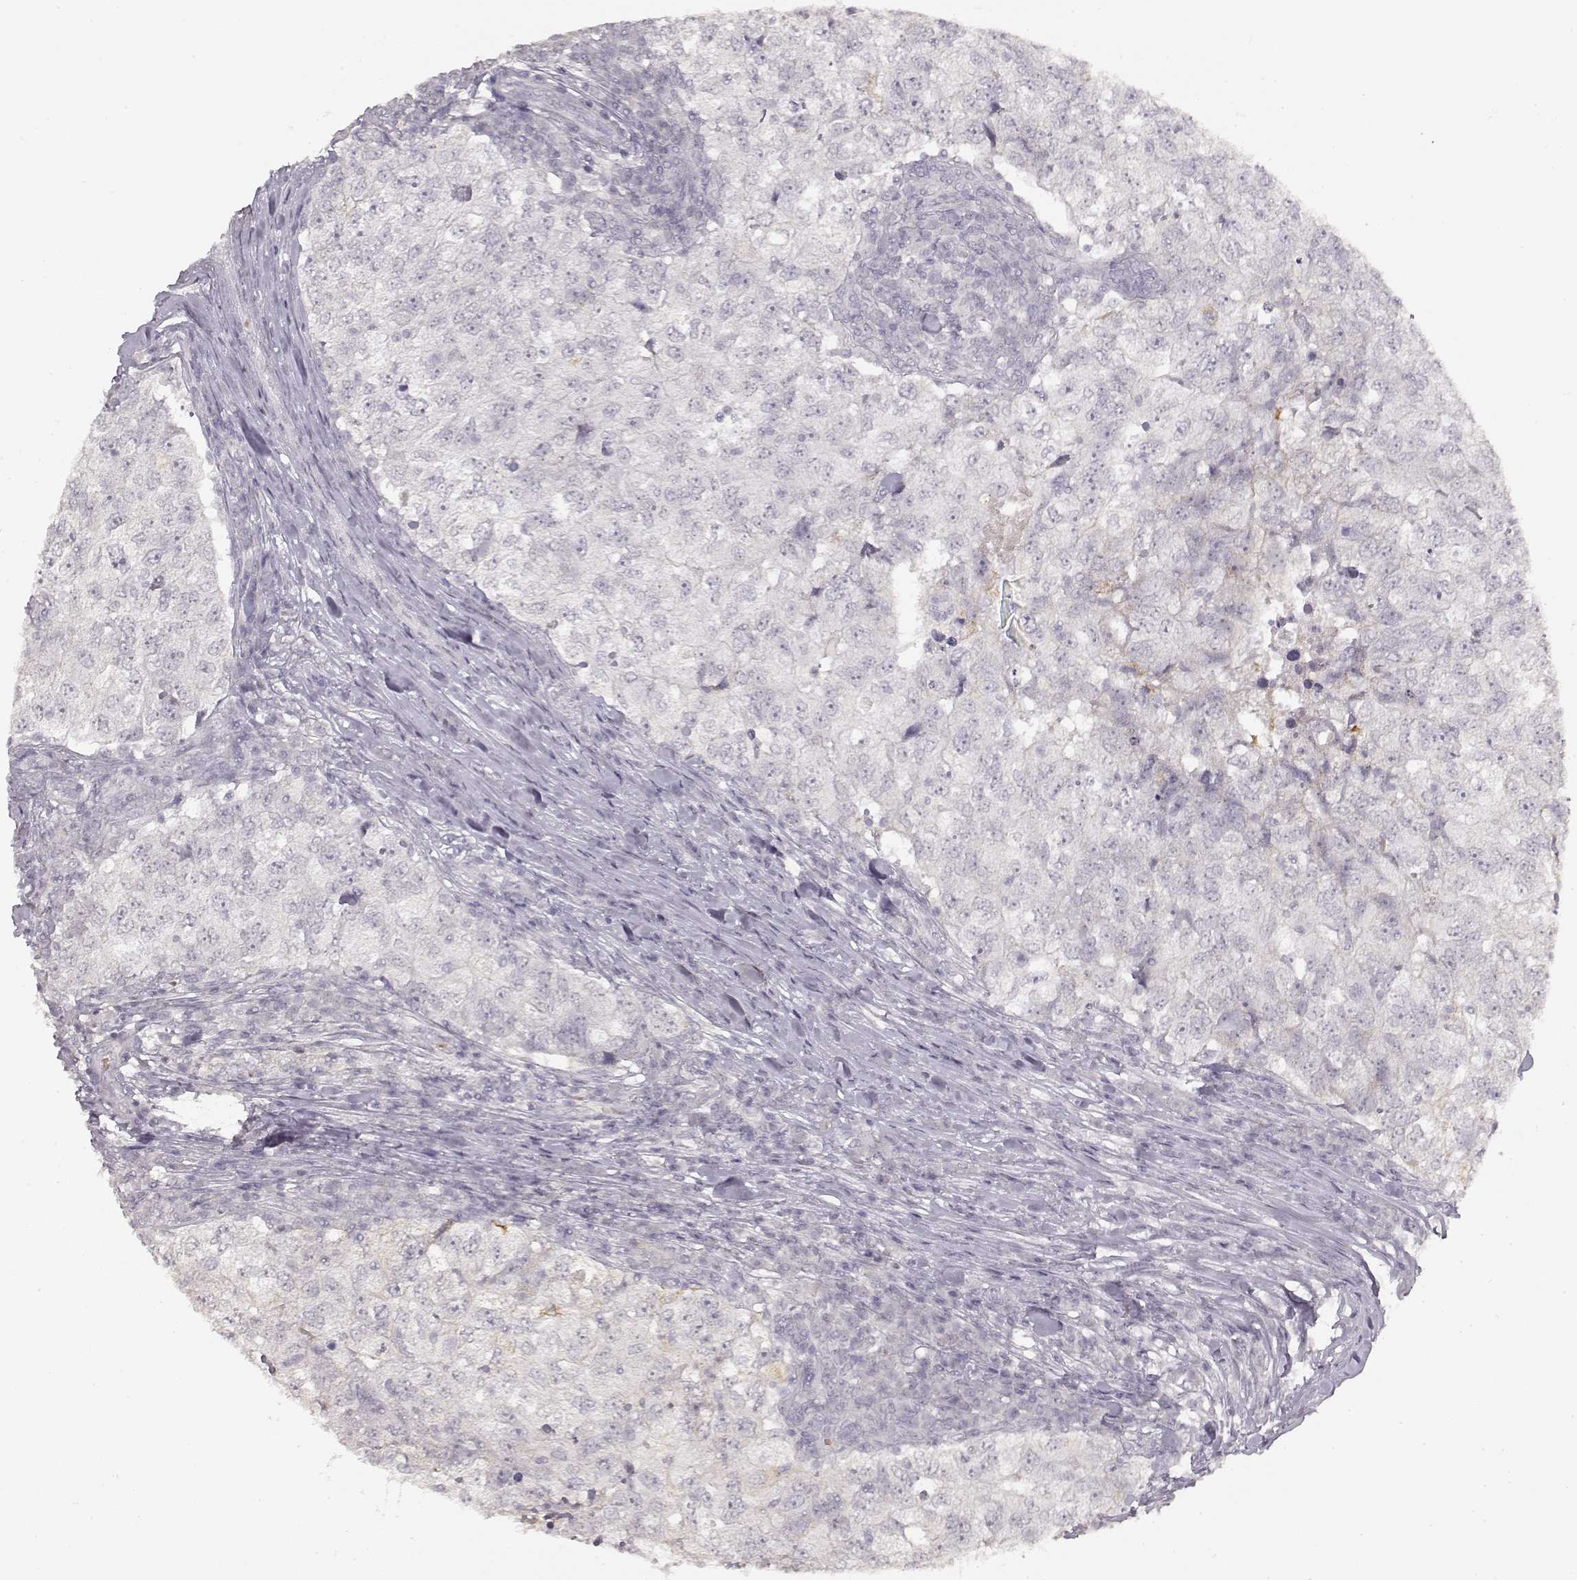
{"staining": {"intensity": "negative", "quantity": "none", "location": "none"}, "tissue": "breast cancer", "cell_type": "Tumor cells", "image_type": "cancer", "snomed": [{"axis": "morphology", "description": "Duct carcinoma"}, {"axis": "topography", "description": "Breast"}], "caption": "Tumor cells show no significant expression in breast cancer (intraductal carcinoma).", "gene": "LAMC2", "patient": {"sex": "female", "age": 30}}